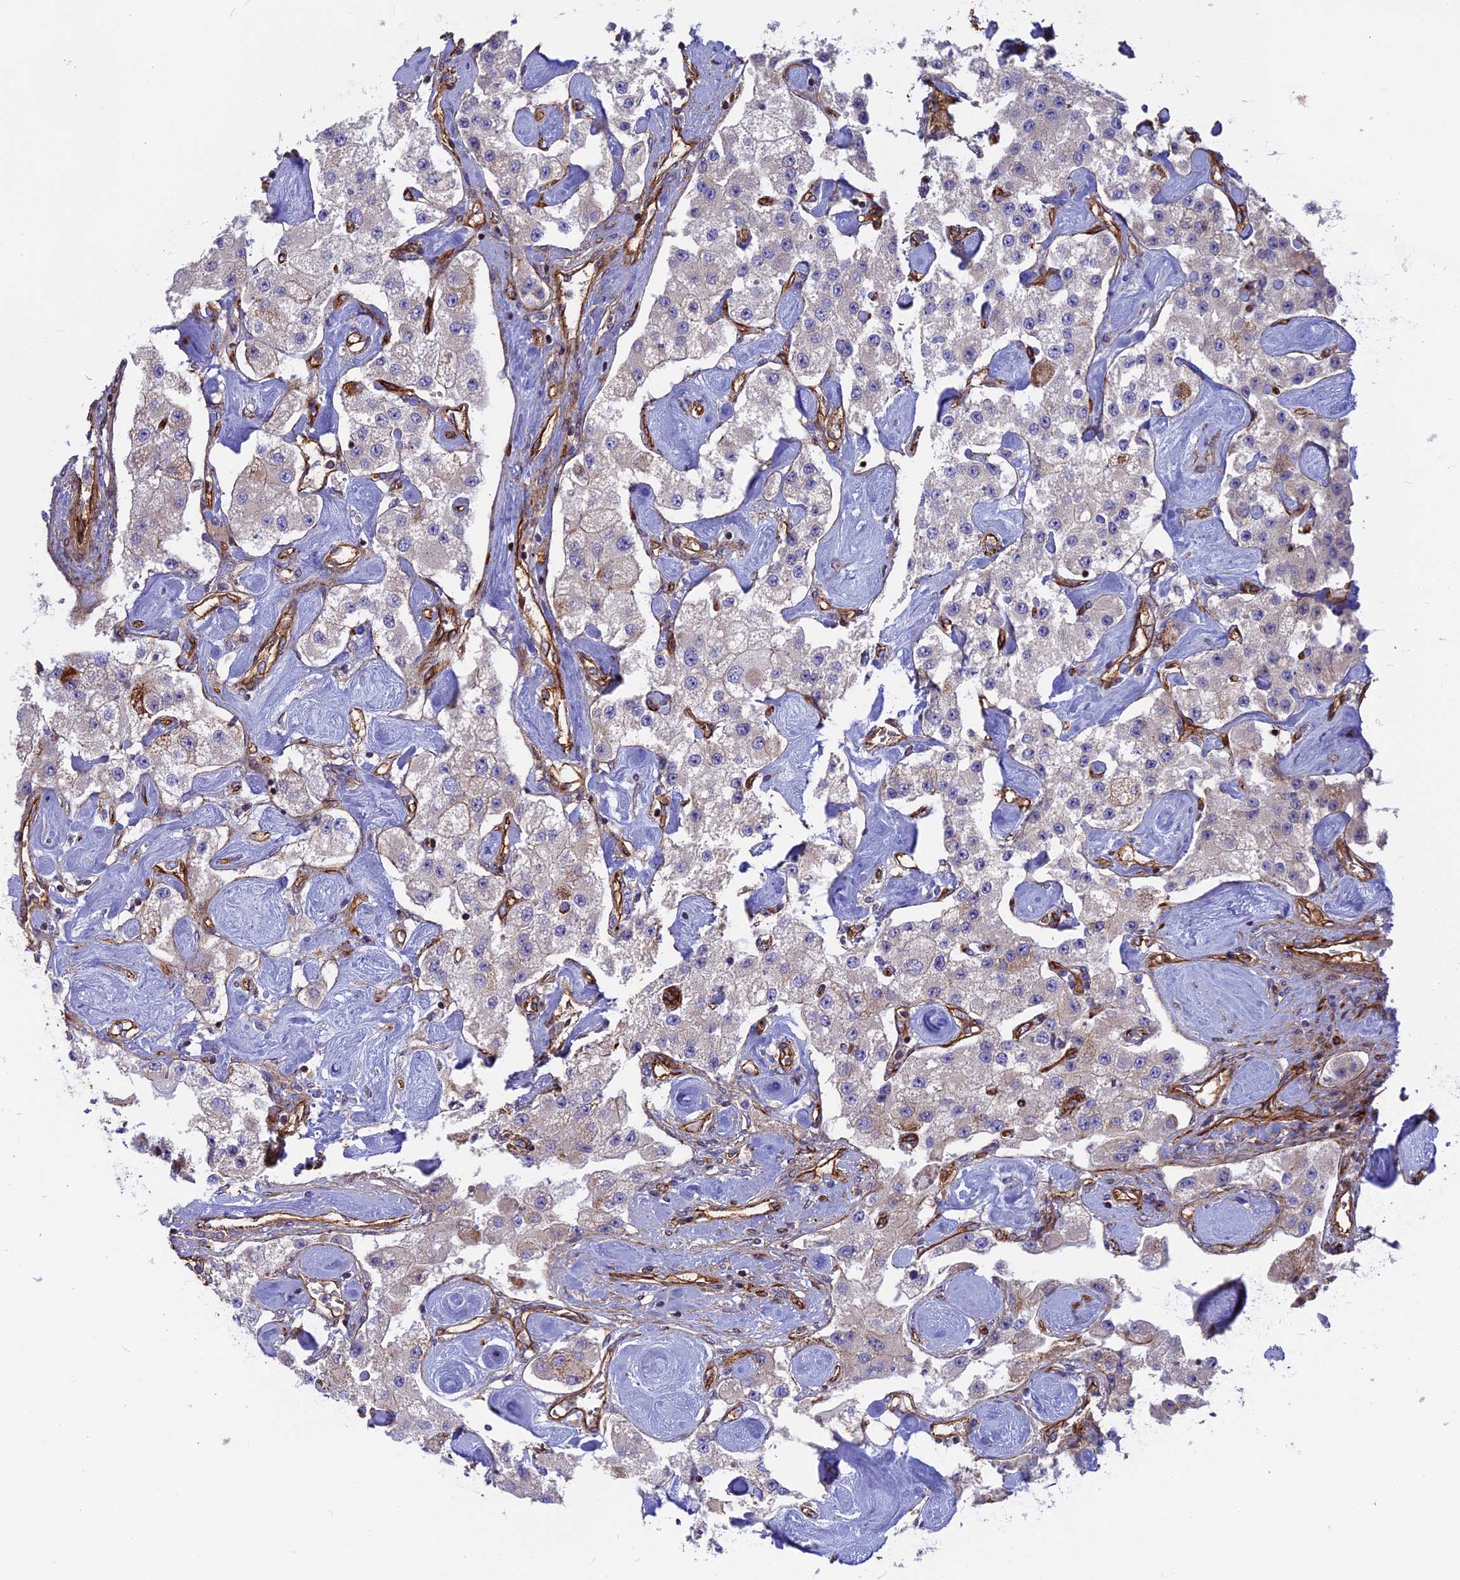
{"staining": {"intensity": "weak", "quantity": "<25%", "location": "cytoplasmic/membranous"}, "tissue": "carcinoid", "cell_type": "Tumor cells", "image_type": "cancer", "snomed": [{"axis": "morphology", "description": "Carcinoid, malignant, NOS"}, {"axis": "topography", "description": "Pancreas"}], "caption": "High power microscopy histopathology image of an immunohistochemistry histopathology image of carcinoid, revealing no significant expression in tumor cells.", "gene": "CNBD2", "patient": {"sex": "male", "age": 41}}